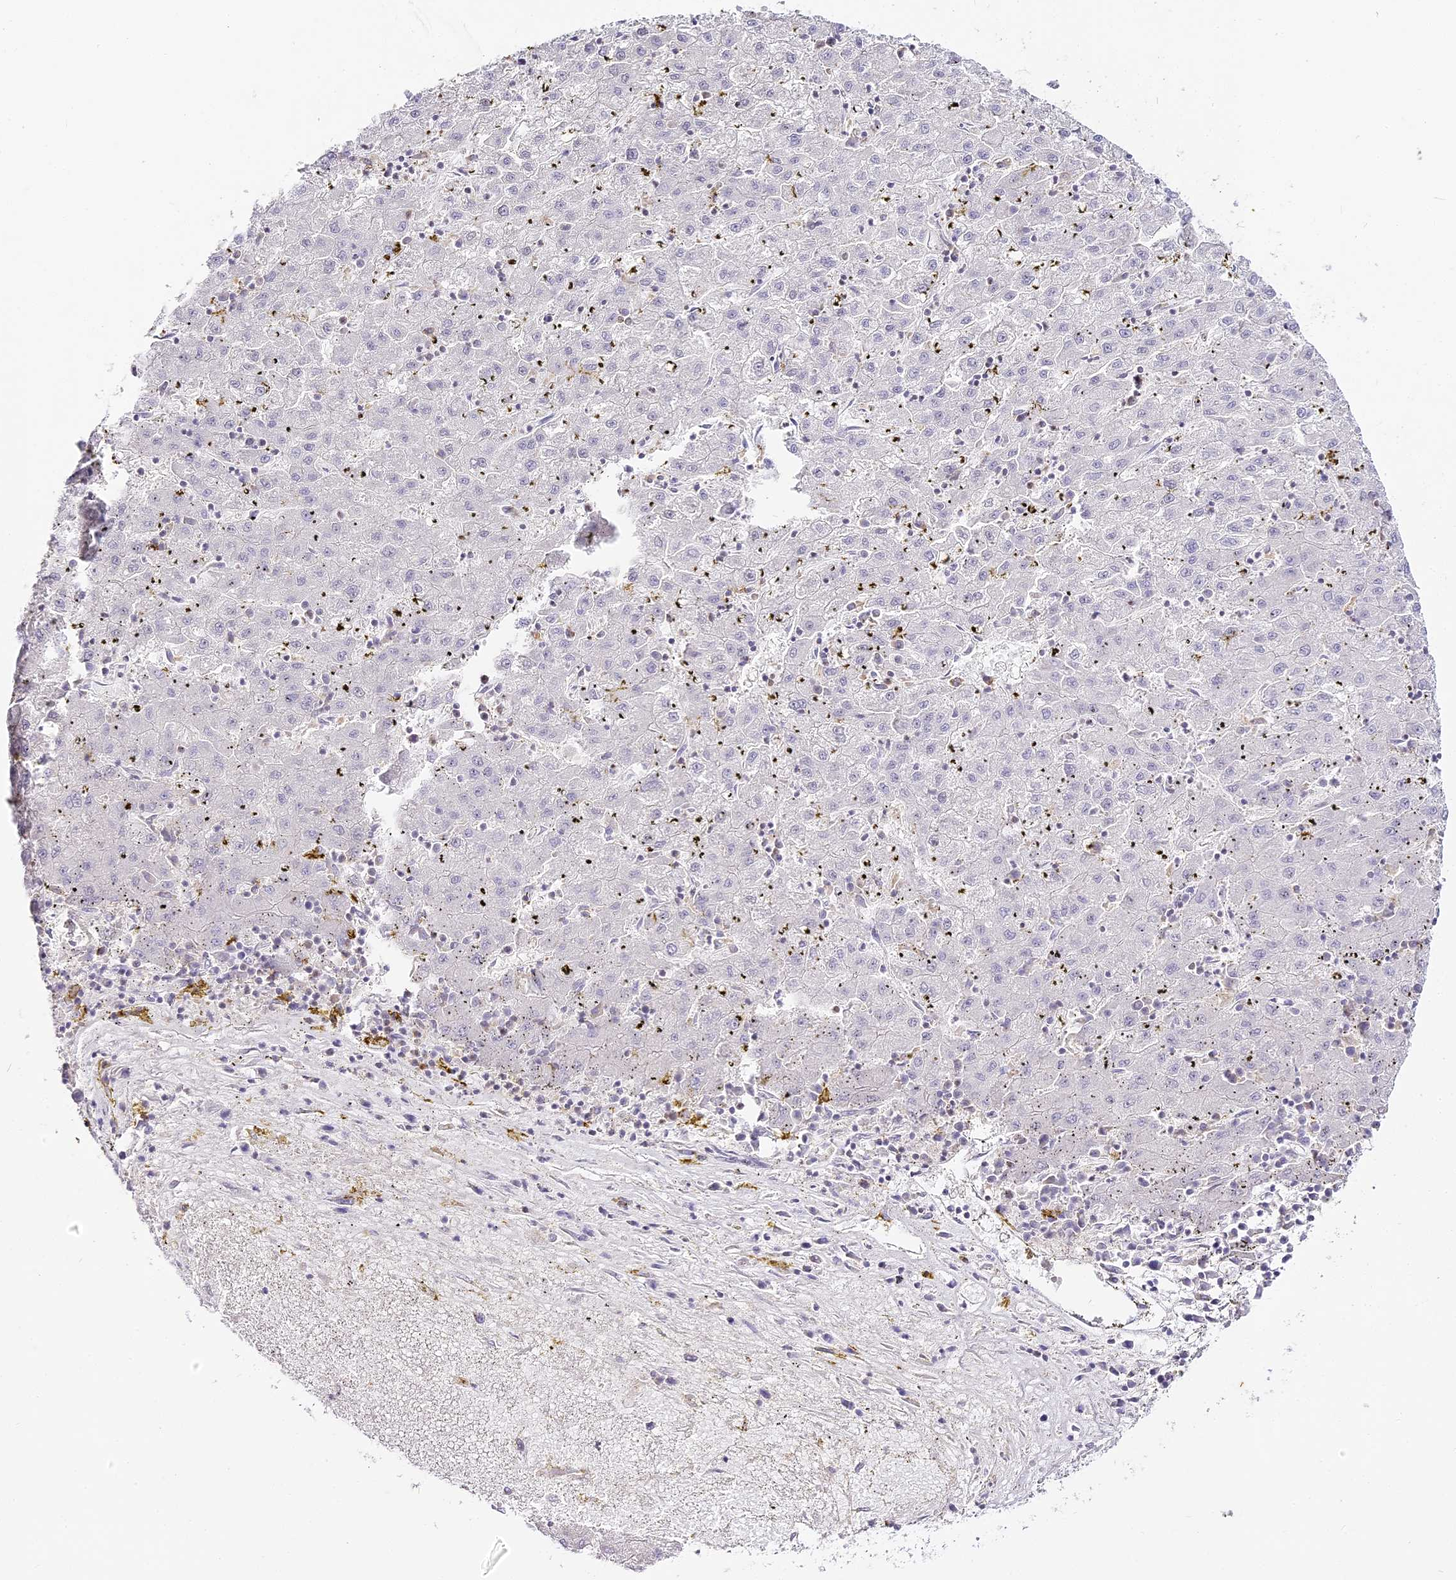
{"staining": {"intensity": "negative", "quantity": "none", "location": "none"}, "tissue": "liver cancer", "cell_type": "Tumor cells", "image_type": "cancer", "snomed": [{"axis": "morphology", "description": "Carcinoma, Hepatocellular, NOS"}, {"axis": "topography", "description": "Liver"}], "caption": "Image shows no significant protein staining in tumor cells of liver hepatocellular carcinoma. (DAB IHC with hematoxylin counter stain).", "gene": "DOCK2", "patient": {"sex": "male", "age": 72}}